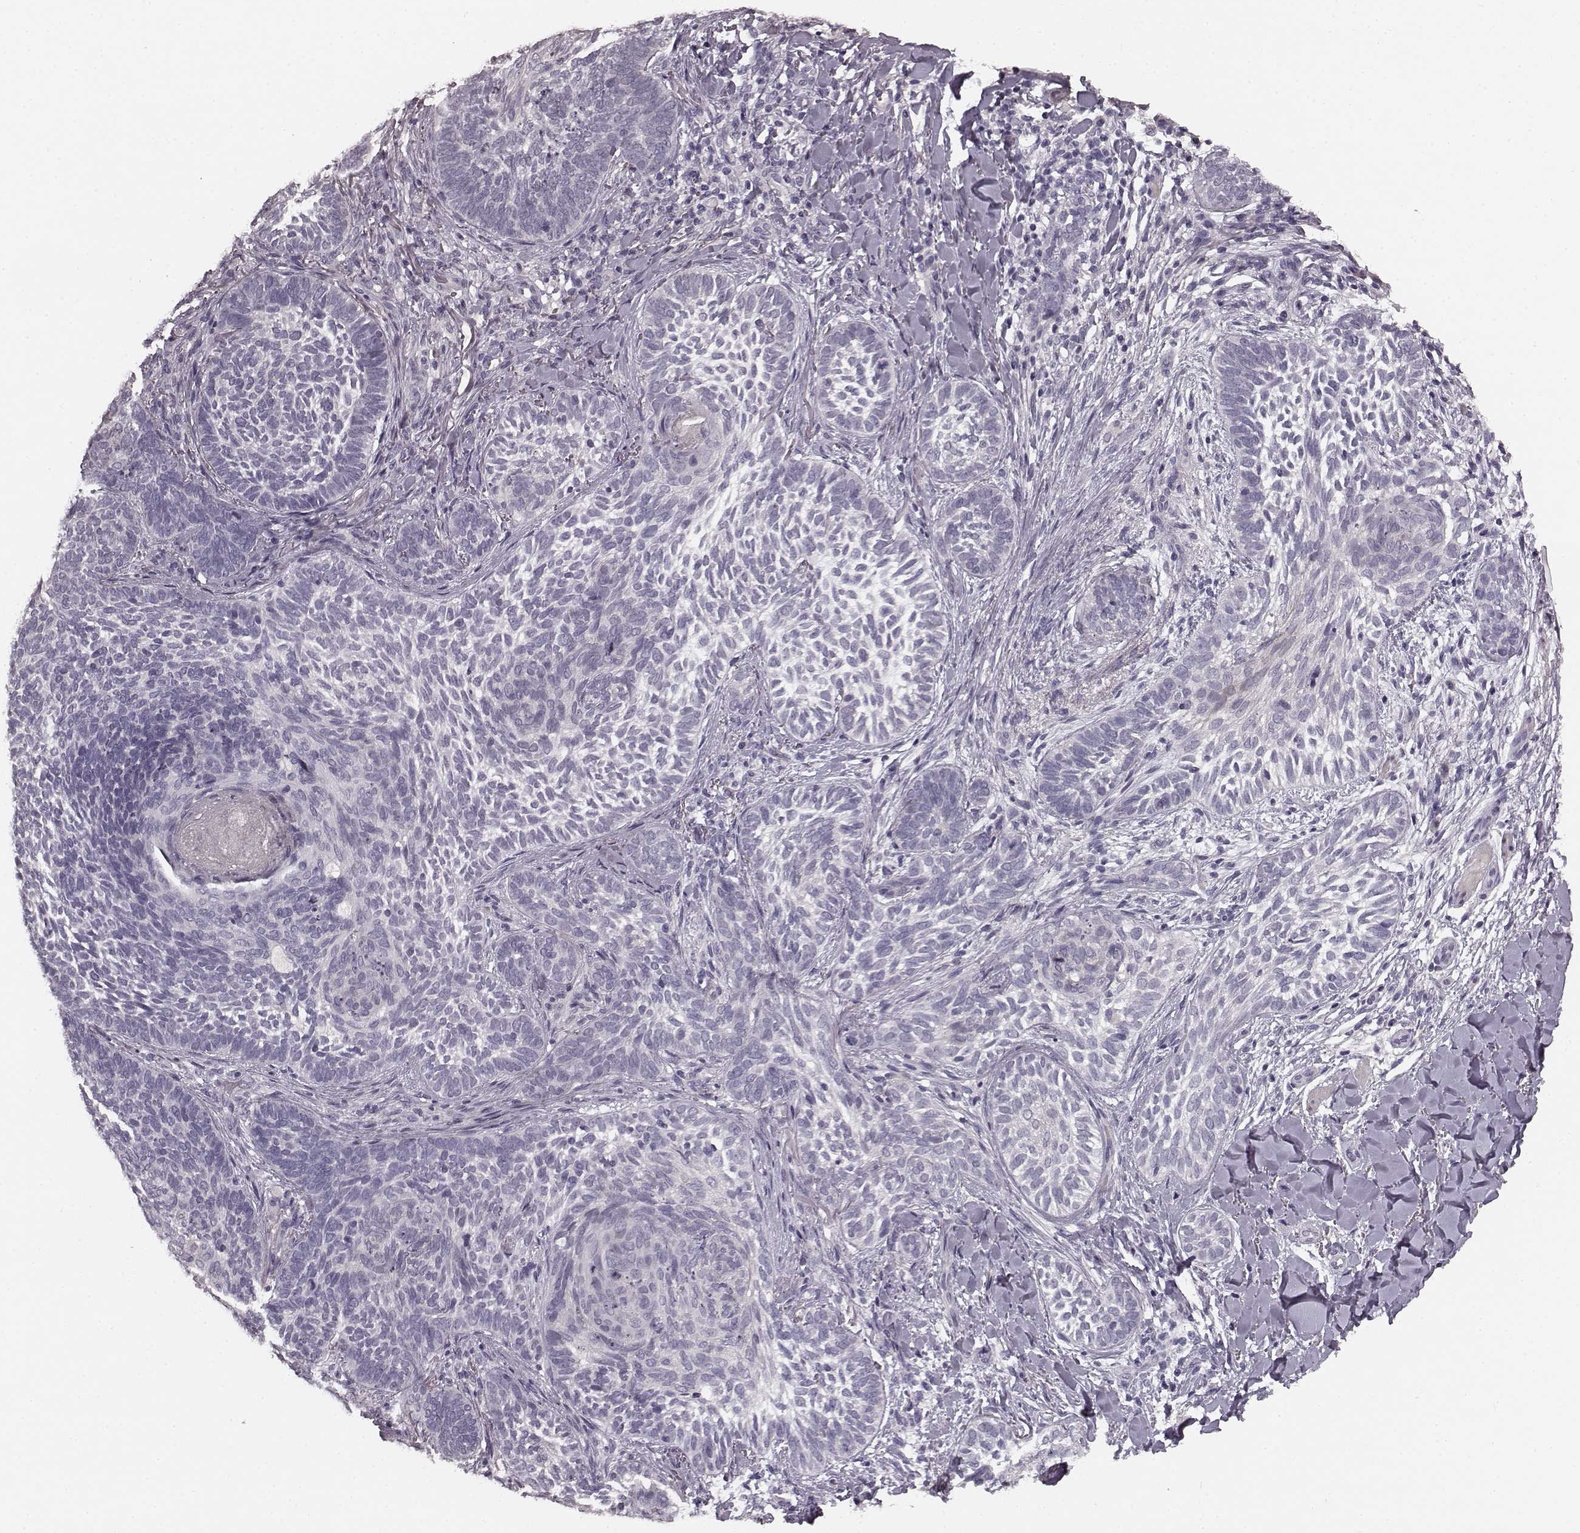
{"staining": {"intensity": "negative", "quantity": "none", "location": "none"}, "tissue": "skin cancer", "cell_type": "Tumor cells", "image_type": "cancer", "snomed": [{"axis": "morphology", "description": "Normal tissue, NOS"}, {"axis": "morphology", "description": "Basal cell carcinoma"}, {"axis": "topography", "description": "Skin"}], "caption": "Skin cancer (basal cell carcinoma) was stained to show a protein in brown. There is no significant positivity in tumor cells. Brightfield microscopy of immunohistochemistry (IHC) stained with DAB (3,3'-diaminobenzidine) (brown) and hematoxylin (blue), captured at high magnification.", "gene": "RIT2", "patient": {"sex": "male", "age": 46}}